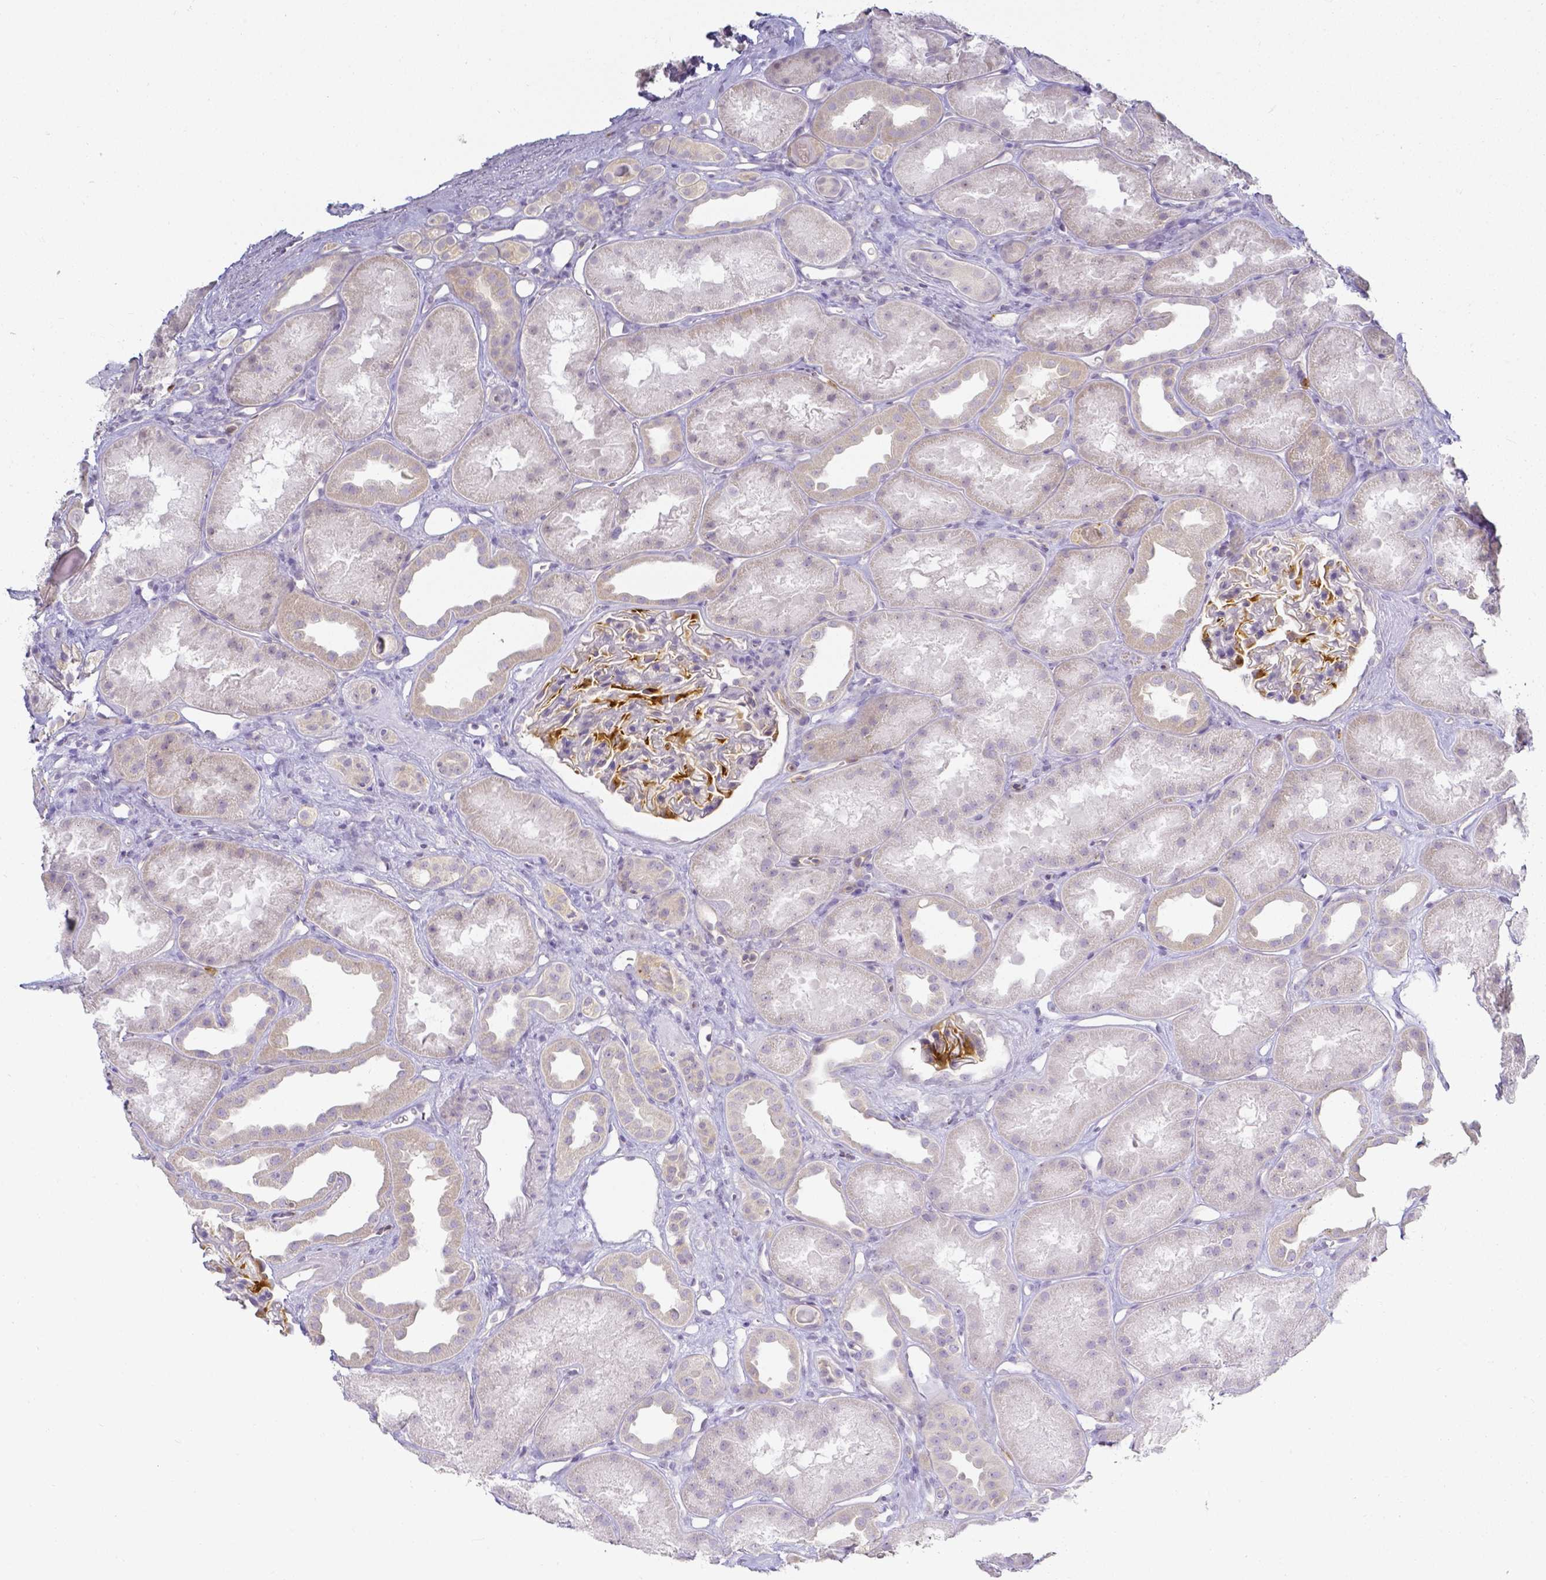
{"staining": {"intensity": "moderate", "quantity": "<25%", "location": "cytoplasmic/membranous"}, "tissue": "kidney", "cell_type": "Cells in glomeruli", "image_type": "normal", "snomed": [{"axis": "morphology", "description": "Normal tissue, NOS"}, {"axis": "topography", "description": "Kidney"}], "caption": "Immunohistochemical staining of benign human kidney demonstrates moderate cytoplasmic/membranous protein expression in about <25% of cells in glomeruli.", "gene": "KCNH1", "patient": {"sex": "male", "age": 61}}